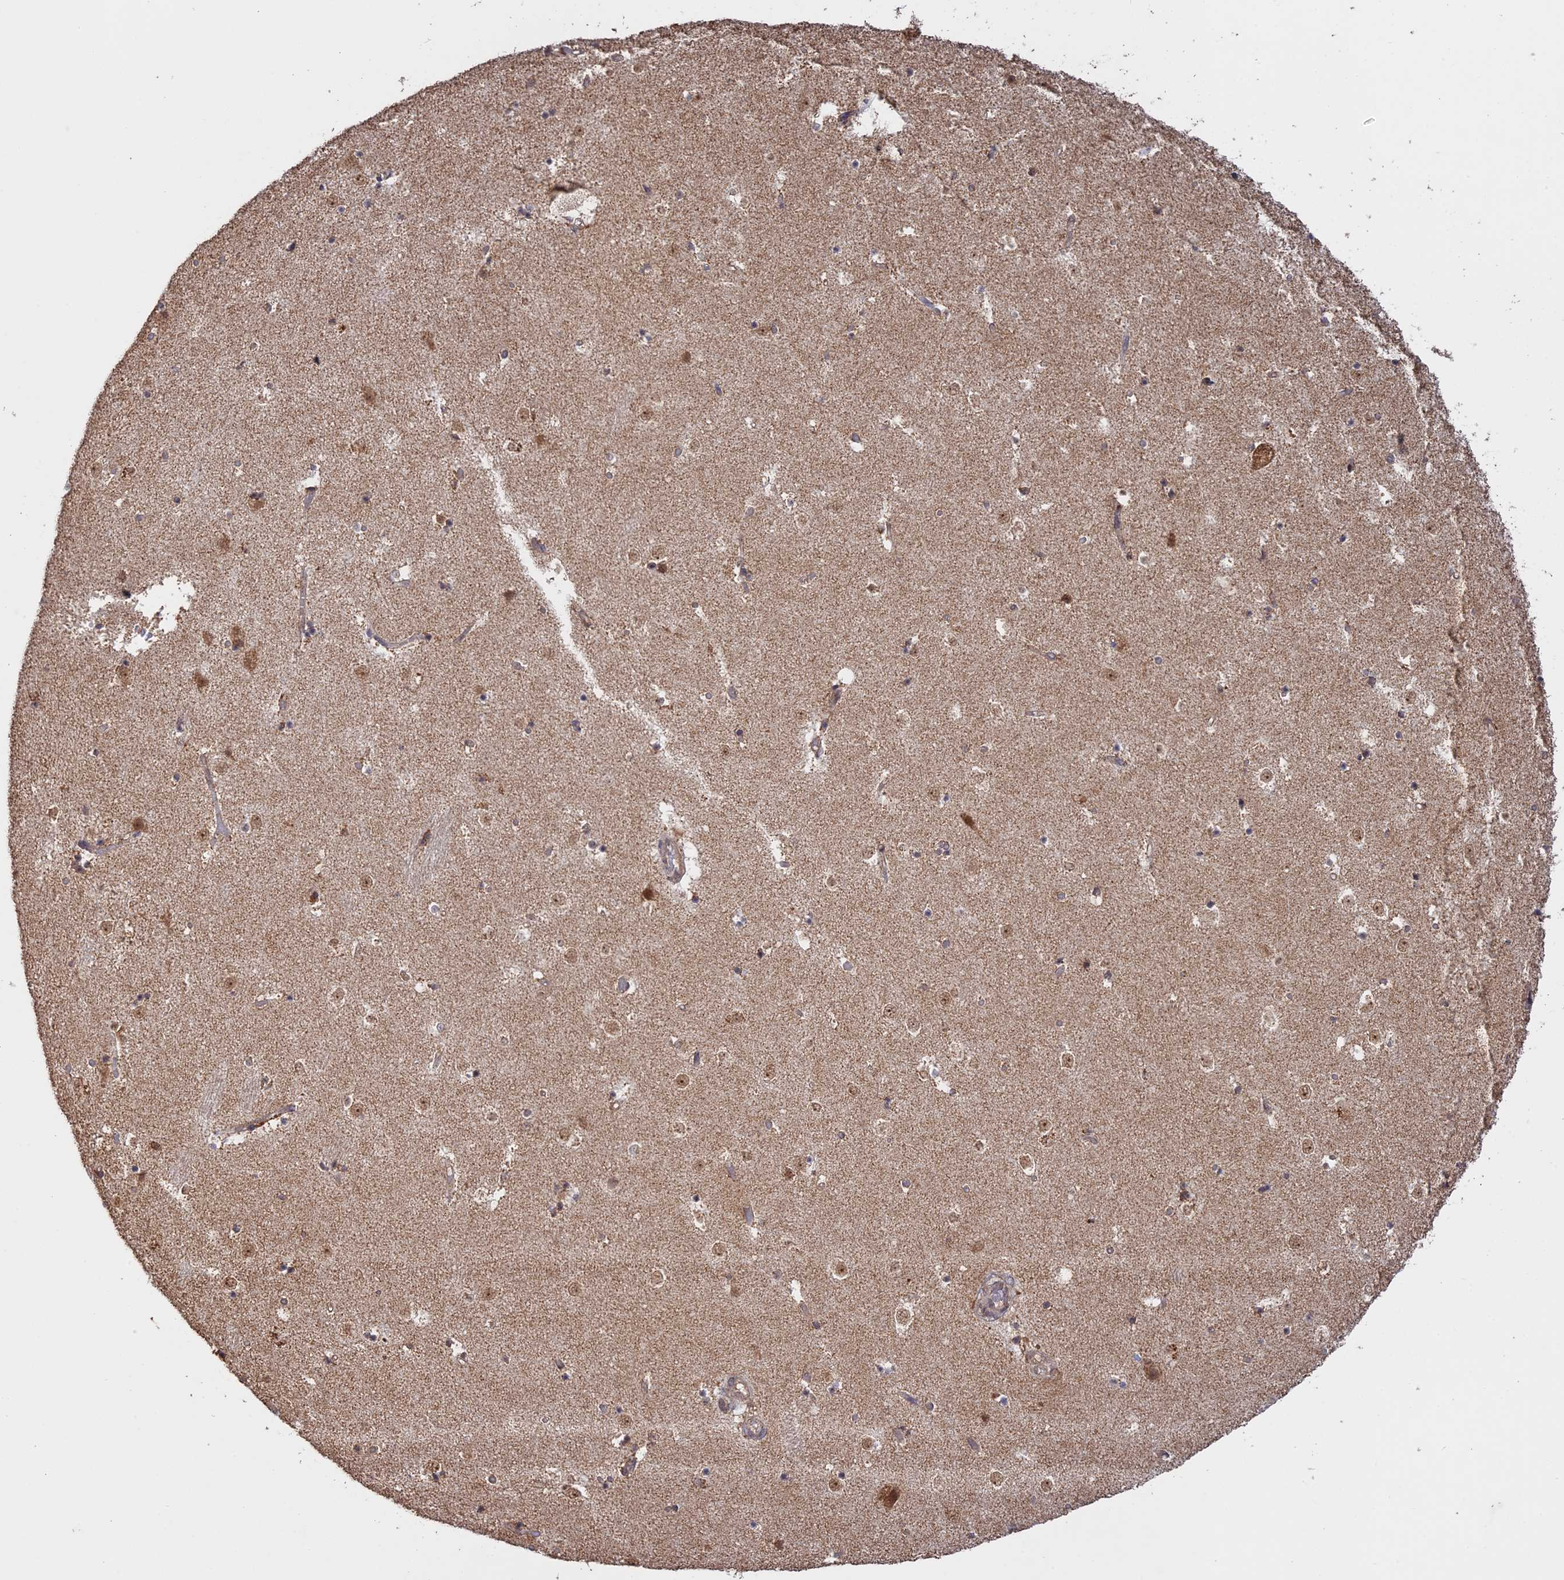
{"staining": {"intensity": "weak", "quantity": "<25%", "location": "cytoplasmic/membranous"}, "tissue": "caudate", "cell_type": "Glial cells", "image_type": "normal", "snomed": [{"axis": "morphology", "description": "Normal tissue, NOS"}, {"axis": "topography", "description": "Lateral ventricle wall"}], "caption": "IHC photomicrograph of benign human caudate stained for a protein (brown), which exhibits no expression in glial cells.", "gene": "FAM210B", "patient": {"sex": "female", "age": 52}}